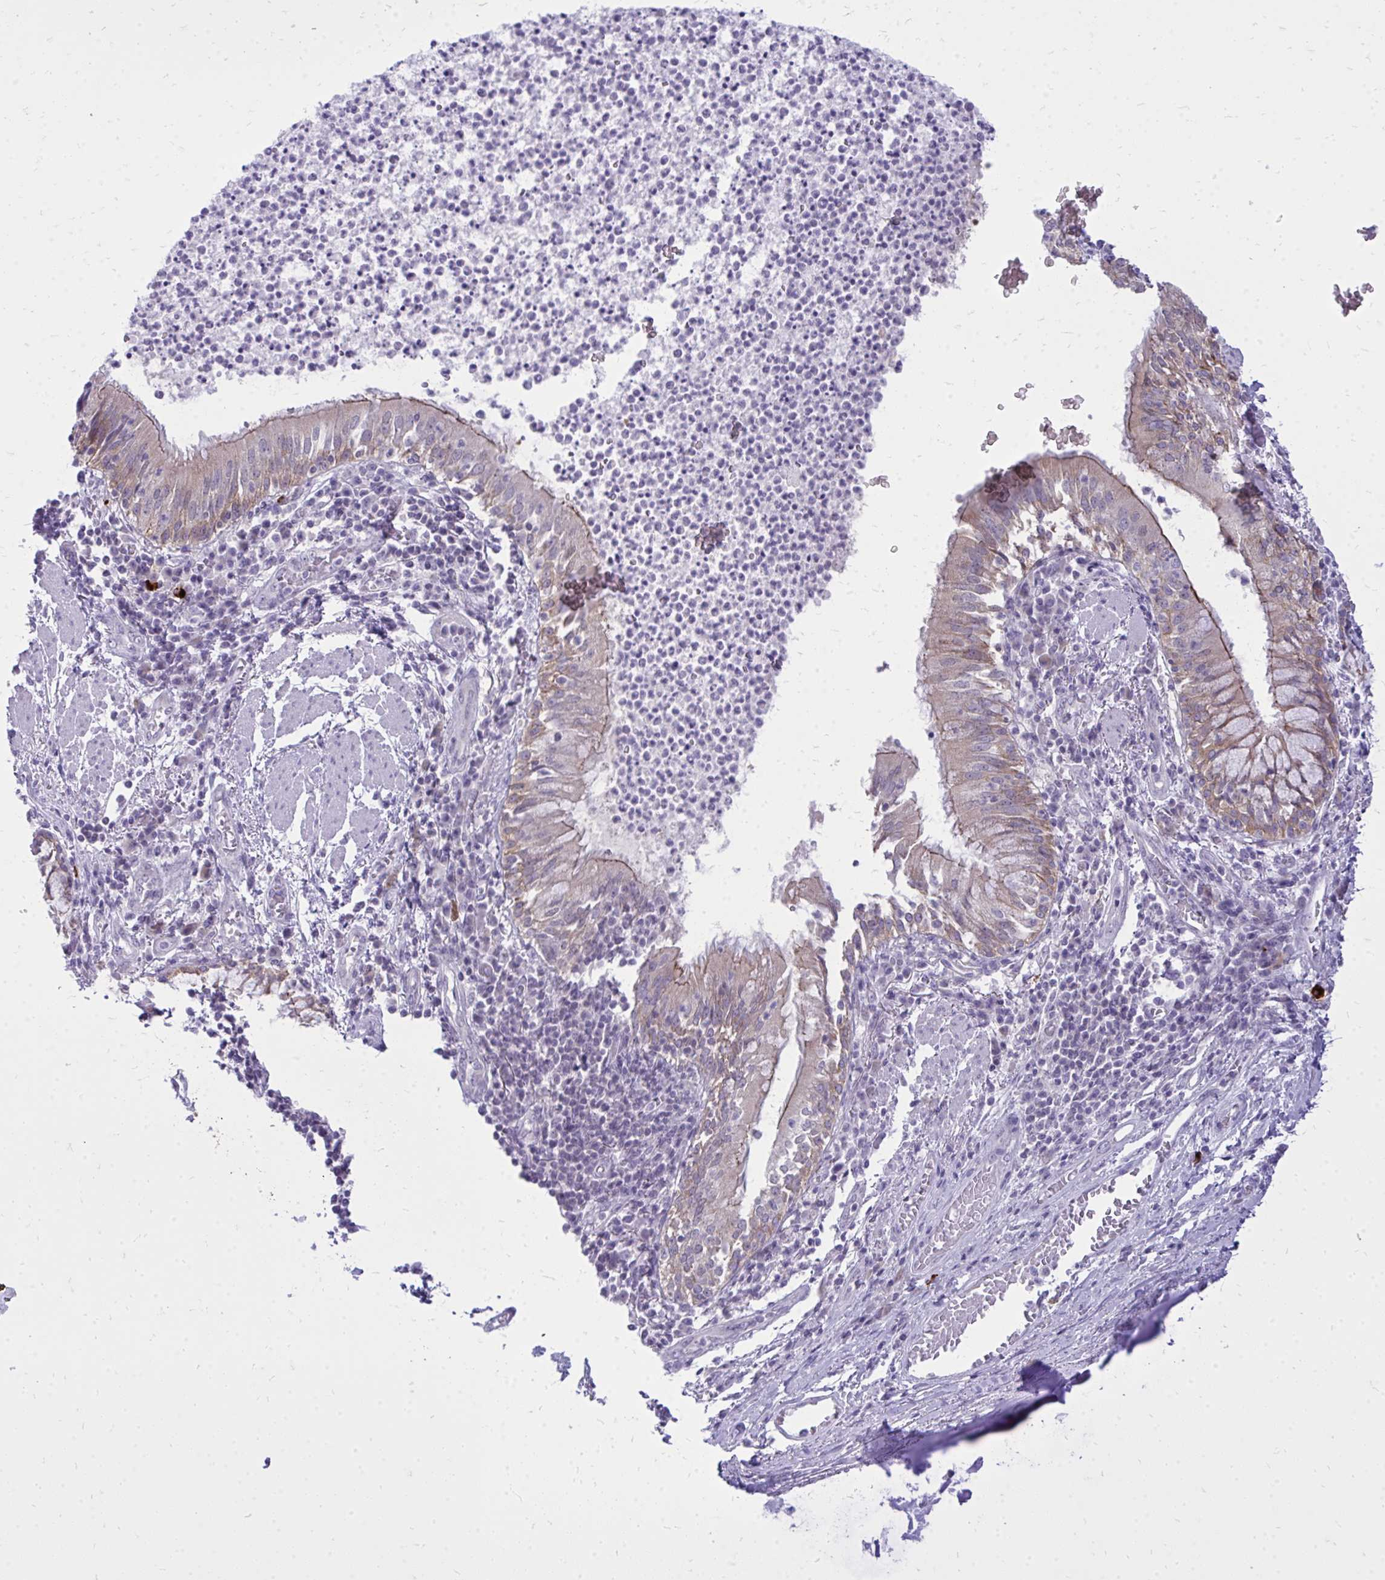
{"staining": {"intensity": "moderate", "quantity": "25%-75%", "location": "cytoplasmic/membranous"}, "tissue": "bronchus", "cell_type": "Respiratory epithelial cells", "image_type": "normal", "snomed": [{"axis": "morphology", "description": "Normal tissue, NOS"}, {"axis": "topography", "description": "Lymph node"}, {"axis": "topography", "description": "Bronchus"}], "caption": "Brown immunohistochemical staining in unremarkable human bronchus reveals moderate cytoplasmic/membranous positivity in about 25%-75% of respiratory epithelial cells. The staining was performed using DAB (3,3'-diaminobenzidine) to visualize the protein expression in brown, while the nuclei were stained in blue with hematoxylin (Magnification: 20x).", "gene": "SPTBN2", "patient": {"sex": "male", "age": 56}}